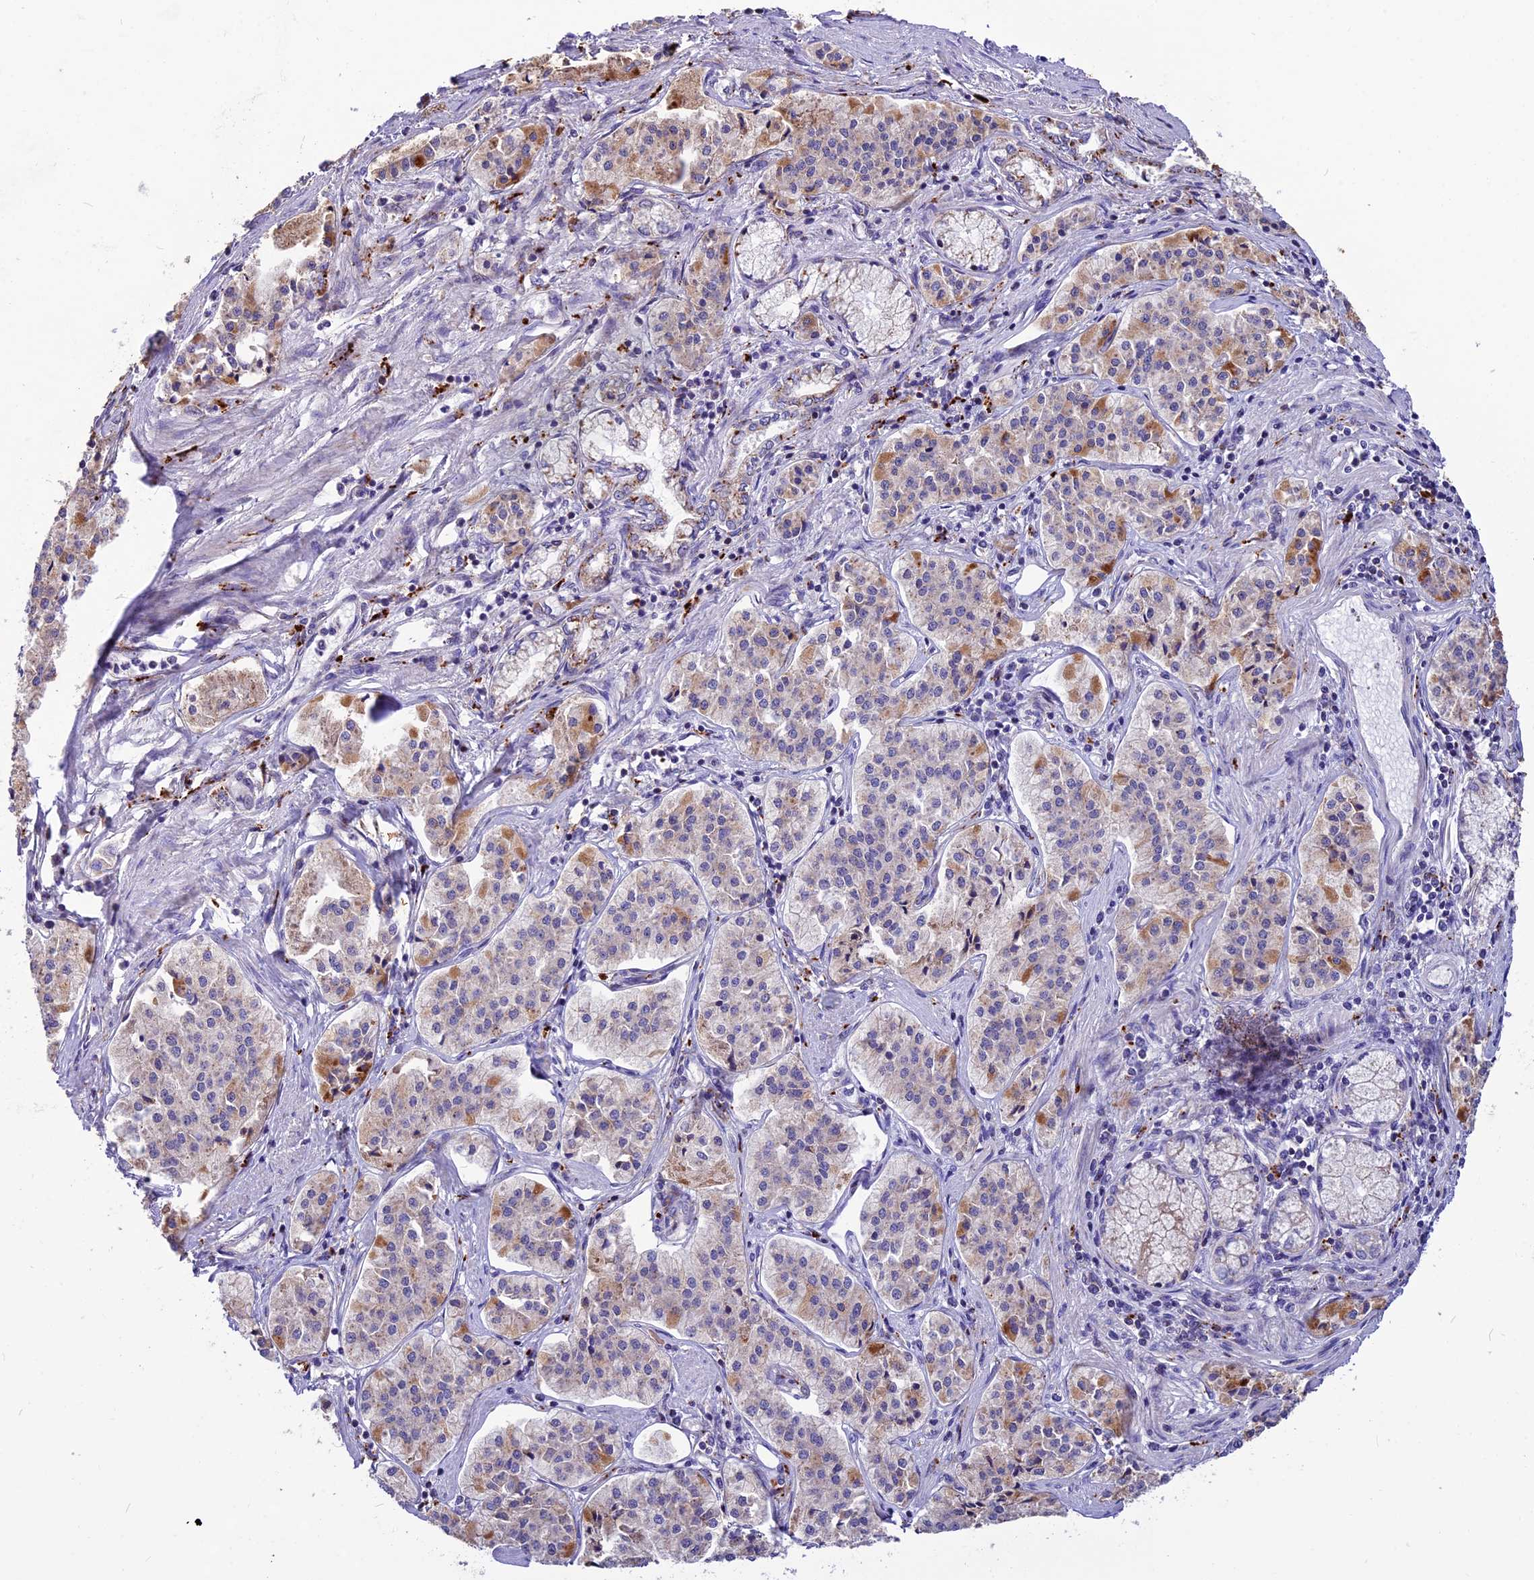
{"staining": {"intensity": "moderate", "quantity": "25%-75%", "location": "cytoplasmic/membranous"}, "tissue": "pancreatic cancer", "cell_type": "Tumor cells", "image_type": "cancer", "snomed": [{"axis": "morphology", "description": "Adenocarcinoma, NOS"}, {"axis": "topography", "description": "Pancreas"}], "caption": "Protein expression by immunohistochemistry displays moderate cytoplasmic/membranous staining in about 25%-75% of tumor cells in pancreatic adenocarcinoma.", "gene": "THRSP", "patient": {"sex": "female", "age": 50}}